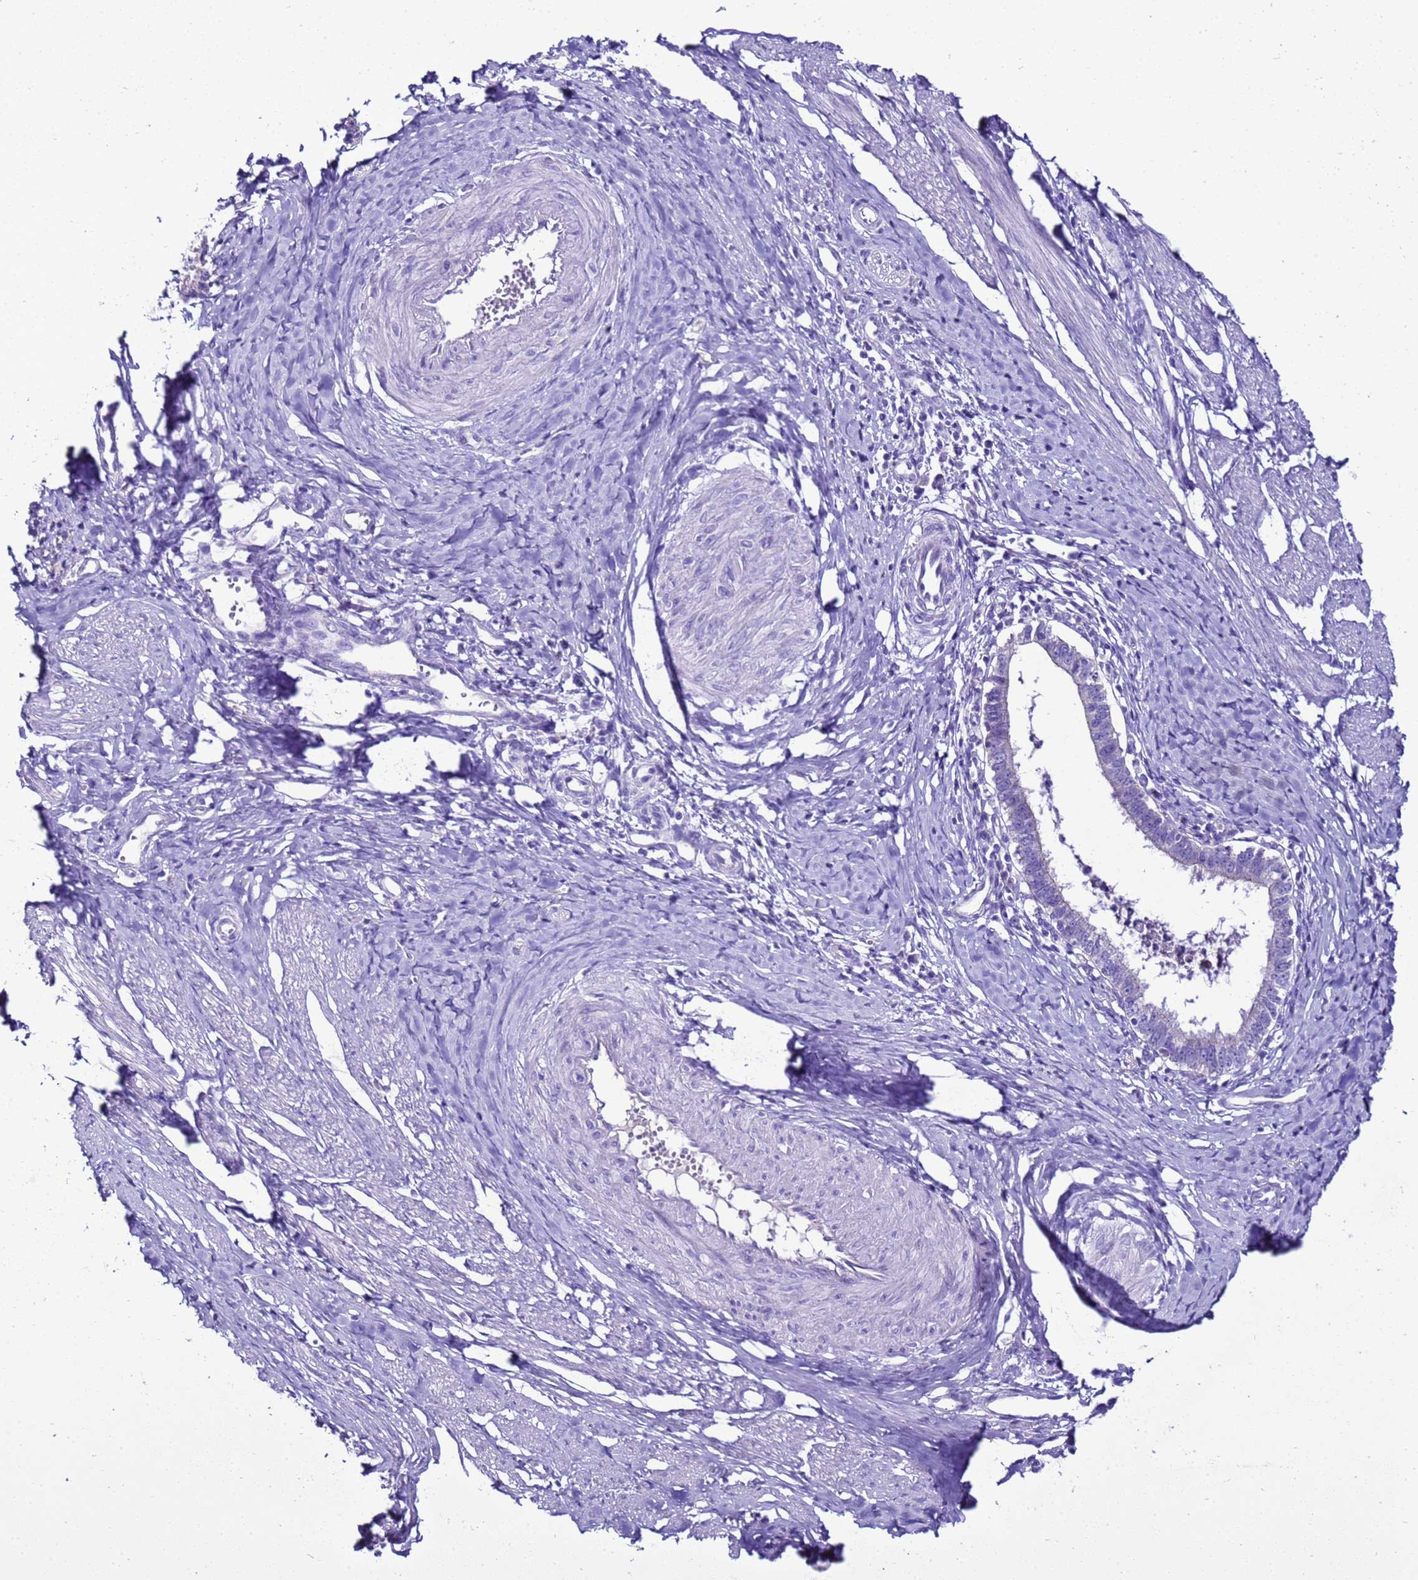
{"staining": {"intensity": "negative", "quantity": "none", "location": "none"}, "tissue": "cervical cancer", "cell_type": "Tumor cells", "image_type": "cancer", "snomed": [{"axis": "morphology", "description": "Adenocarcinoma, NOS"}, {"axis": "topography", "description": "Cervix"}], "caption": "Immunohistochemistry micrograph of neoplastic tissue: human adenocarcinoma (cervical) stained with DAB shows no significant protein staining in tumor cells. (DAB (3,3'-diaminobenzidine) immunohistochemistry (IHC), high magnification).", "gene": "BEST2", "patient": {"sex": "female", "age": 36}}